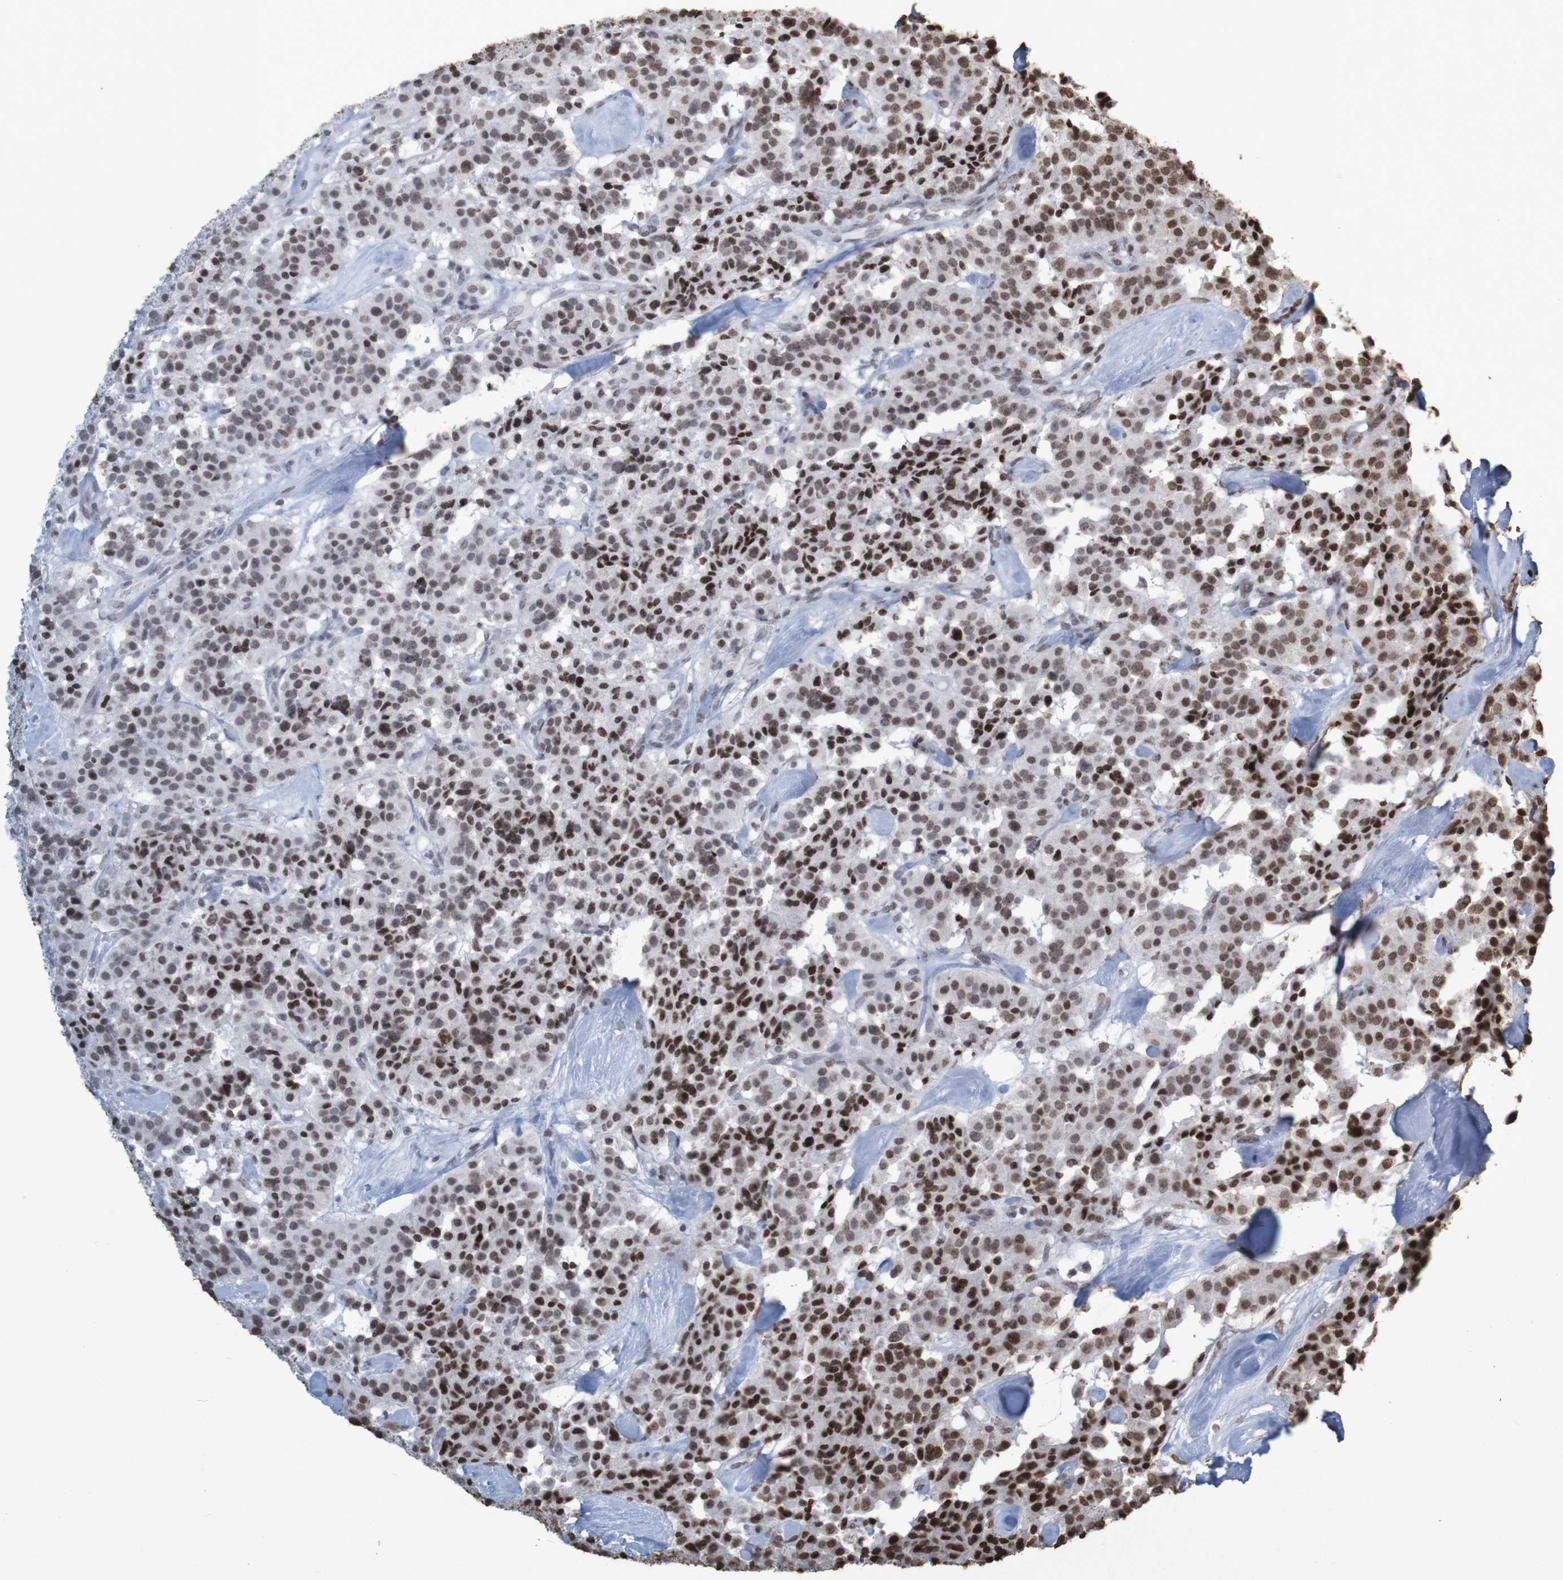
{"staining": {"intensity": "strong", "quantity": ">75%", "location": "nuclear"}, "tissue": "carcinoid", "cell_type": "Tumor cells", "image_type": "cancer", "snomed": [{"axis": "morphology", "description": "Carcinoid, malignant, NOS"}, {"axis": "topography", "description": "Lung"}], "caption": "This micrograph reveals IHC staining of human carcinoid (malignant), with high strong nuclear expression in approximately >75% of tumor cells.", "gene": "GFI1", "patient": {"sex": "male", "age": 30}}